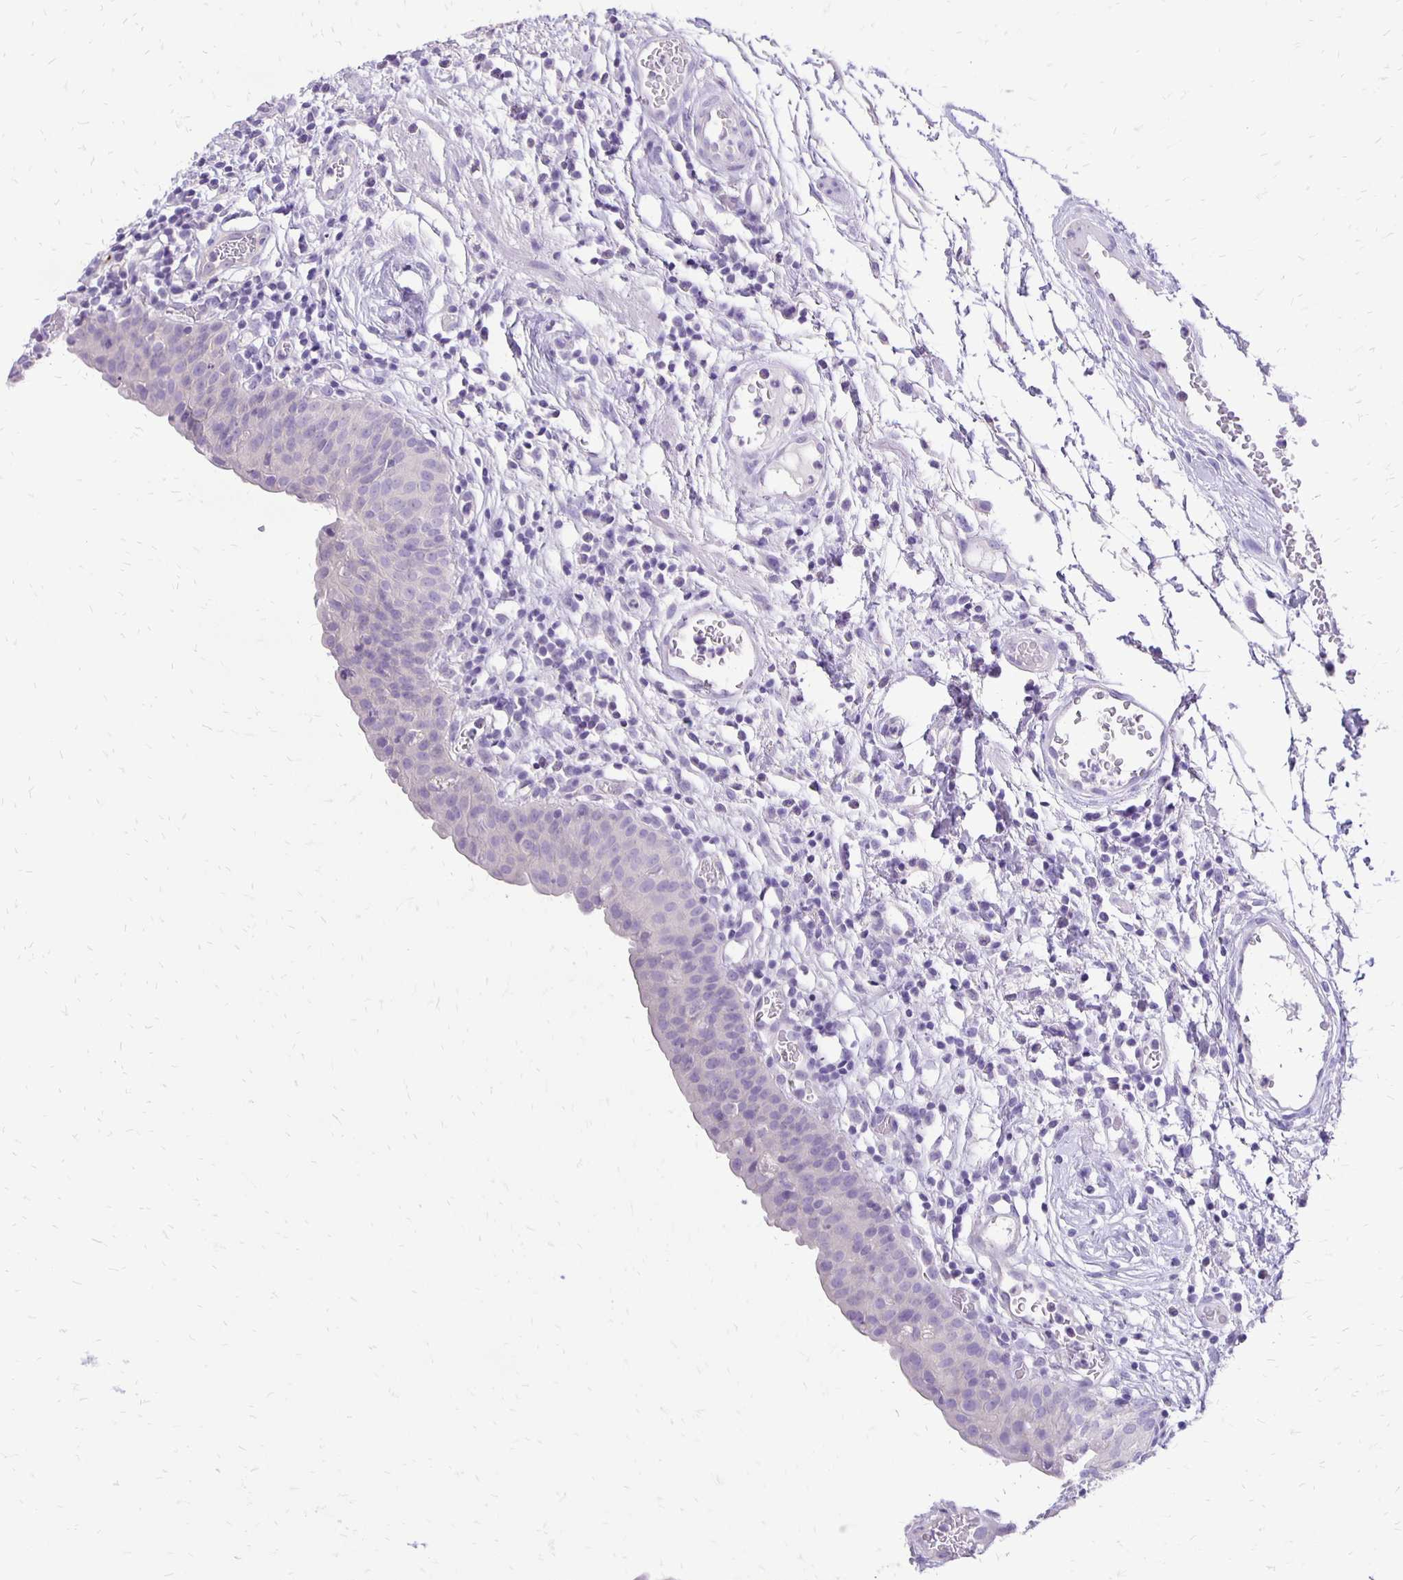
{"staining": {"intensity": "negative", "quantity": "none", "location": "none"}, "tissue": "urinary bladder", "cell_type": "Urothelial cells", "image_type": "normal", "snomed": [{"axis": "morphology", "description": "Normal tissue, NOS"}, {"axis": "morphology", "description": "Inflammation, NOS"}, {"axis": "topography", "description": "Urinary bladder"}], "caption": "Immunohistochemical staining of benign human urinary bladder exhibits no significant staining in urothelial cells. (Stains: DAB (3,3'-diaminobenzidine) IHC with hematoxylin counter stain, Microscopy: brightfield microscopy at high magnification).", "gene": "ANKRD45", "patient": {"sex": "male", "age": 57}}